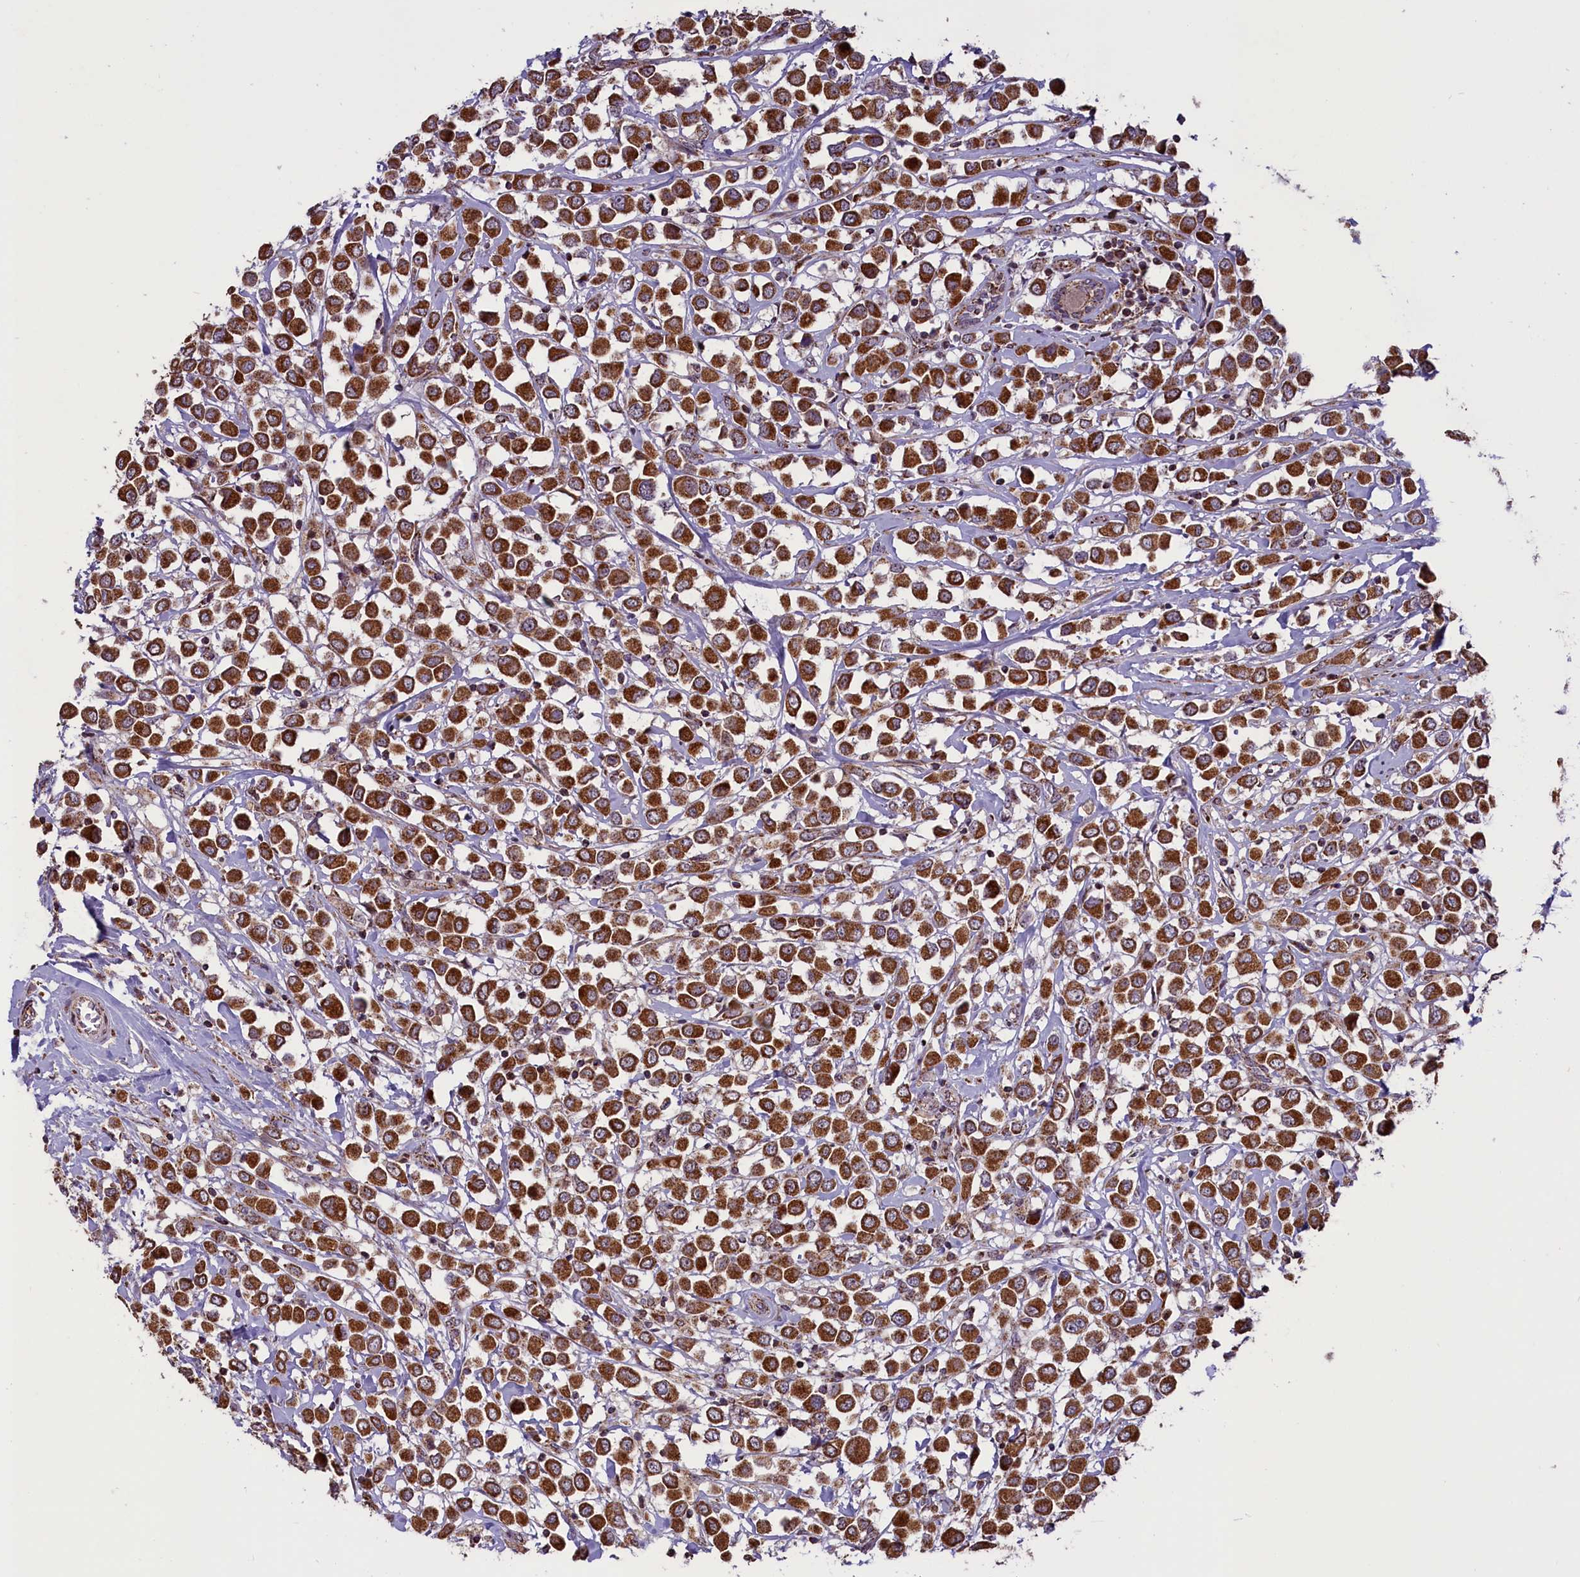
{"staining": {"intensity": "strong", "quantity": ">75%", "location": "cytoplasmic/membranous"}, "tissue": "breast cancer", "cell_type": "Tumor cells", "image_type": "cancer", "snomed": [{"axis": "morphology", "description": "Duct carcinoma"}, {"axis": "topography", "description": "Breast"}], "caption": "Breast cancer stained for a protein displays strong cytoplasmic/membranous positivity in tumor cells.", "gene": "GLRX5", "patient": {"sex": "female", "age": 61}}